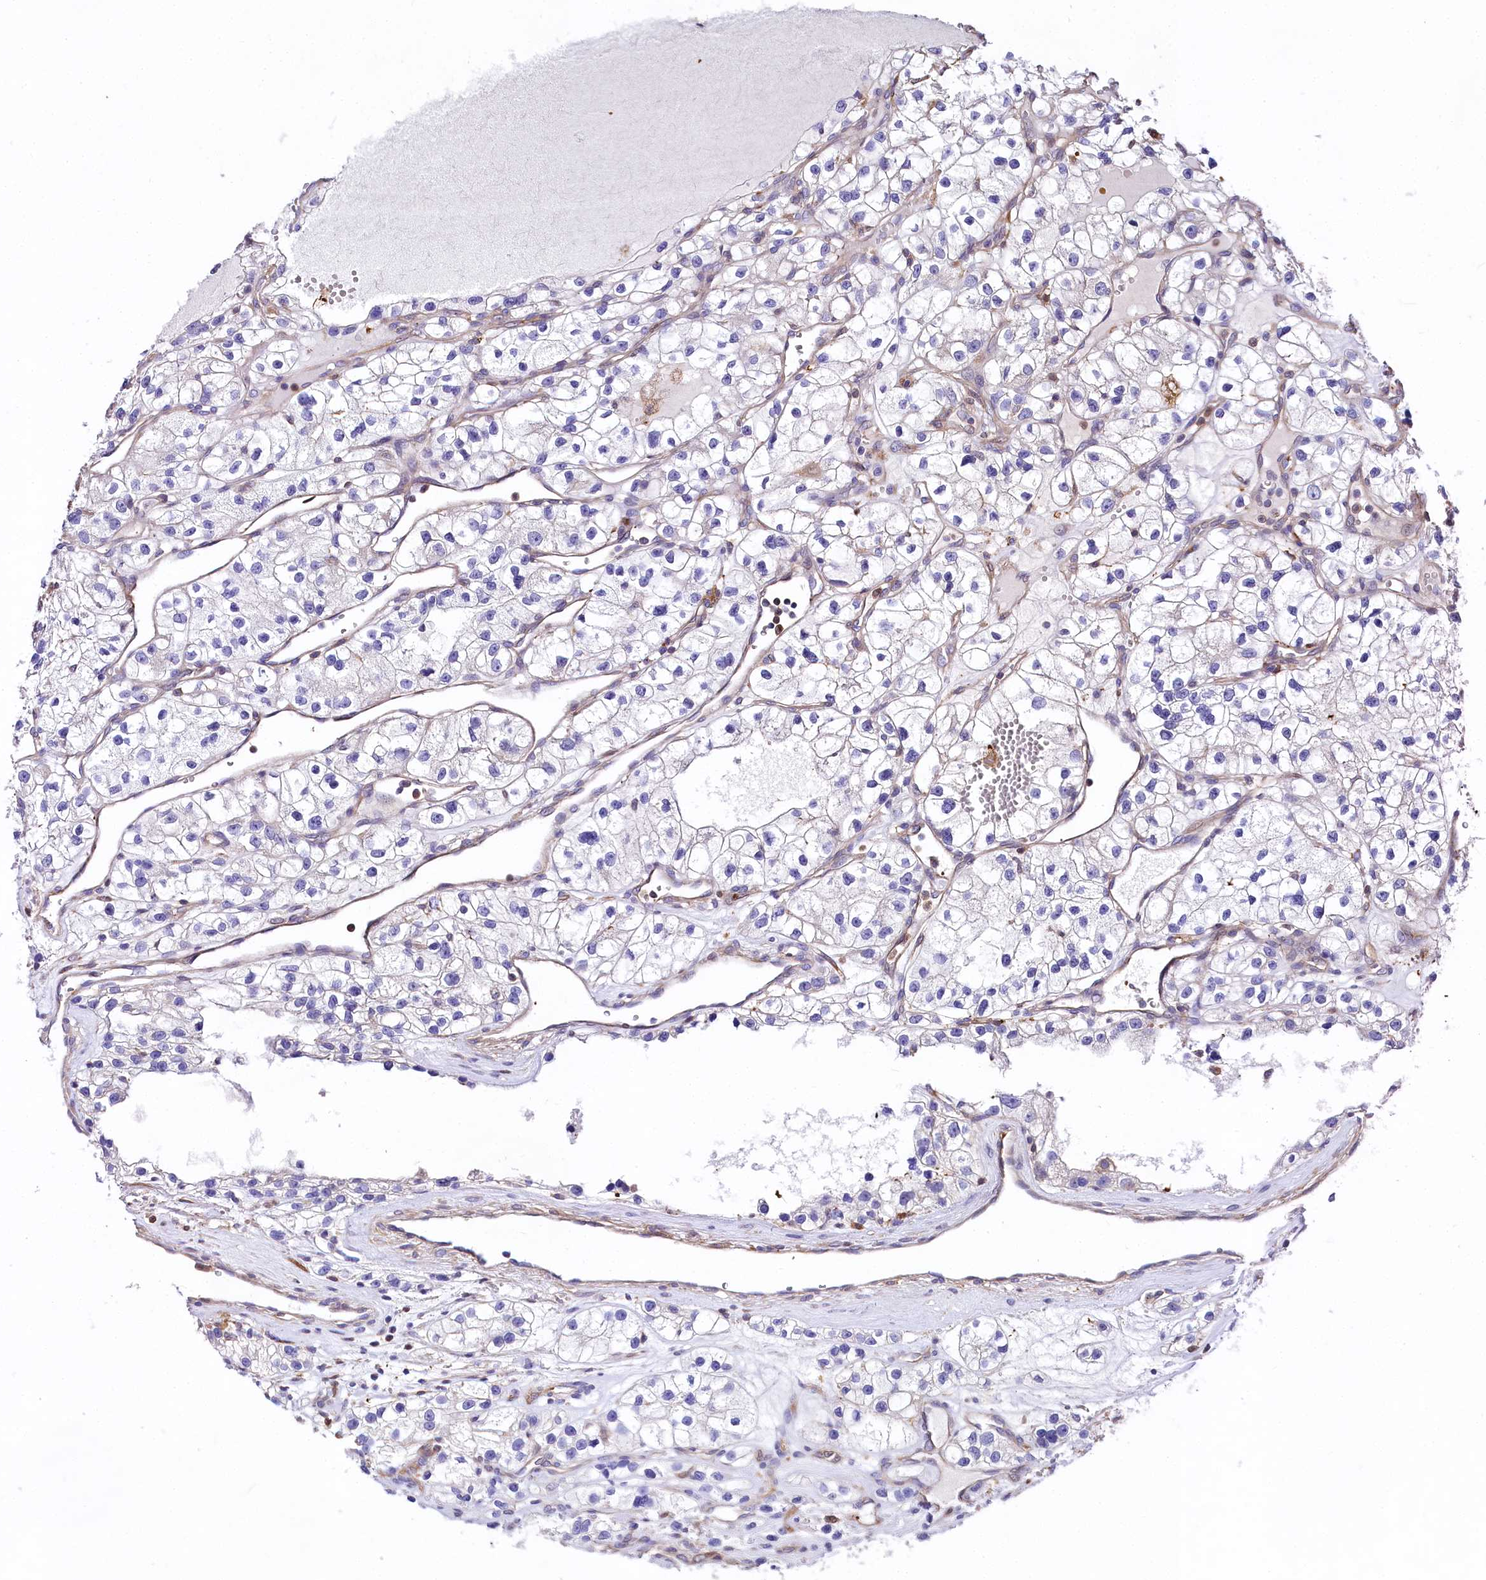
{"staining": {"intensity": "negative", "quantity": "none", "location": "none"}, "tissue": "renal cancer", "cell_type": "Tumor cells", "image_type": "cancer", "snomed": [{"axis": "morphology", "description": "Adenocarcinoma, NOS"}, {"axis": "topography", "description": "Kidney"}], "caption": "The histopathology image displays no staining of tumor cells in renal adenocarcinoma.", "gene": "FCHSD2", "patient": {"sex": "female", "age": 57}}